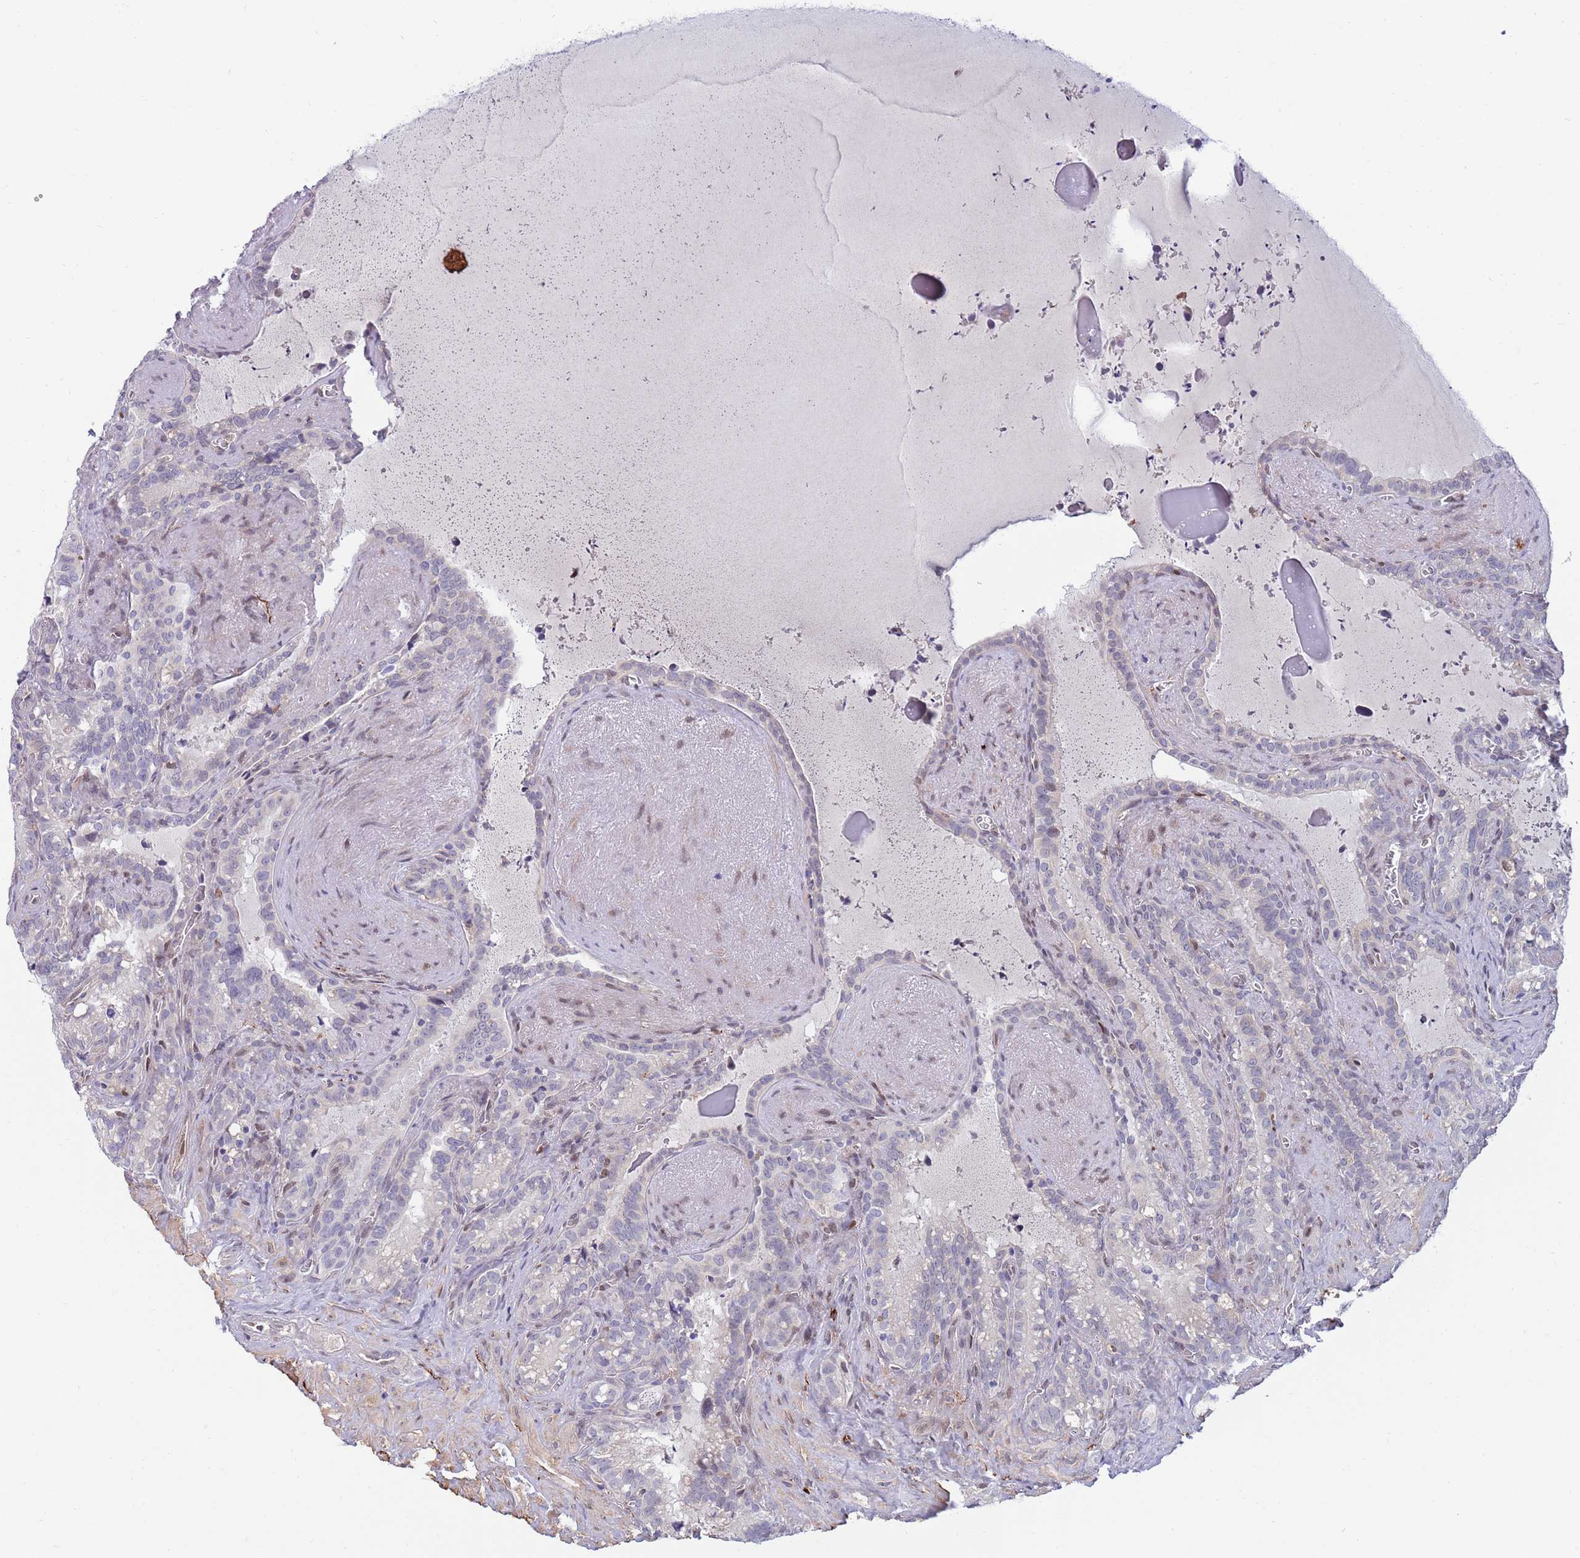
{"staining": {"intensity": "negative", "quantity": "none", "location": "none"}, "tissue": "seminal vesicle", "cell_type": "Glandular cells", "image_type": "normal", "snomed": [{"axis": "morphology", "description": "Normal tissue, NOS"}, {"axis": "topography", "description": "Prostate"}, {"axis": "topography", "description": "Seminal veicle"}], "caption": "Glandular cells are negative for brown protein staining in normal seminal vesicle. Brightfield microscopy of immunohistochemistry stained with DAB (3,3'-diaminobenzidine) (brown) and hematoxylin (blue), captured at high magnification.", "gene": "NLRP6", "patient": {"sex": "male", "age": 58}}